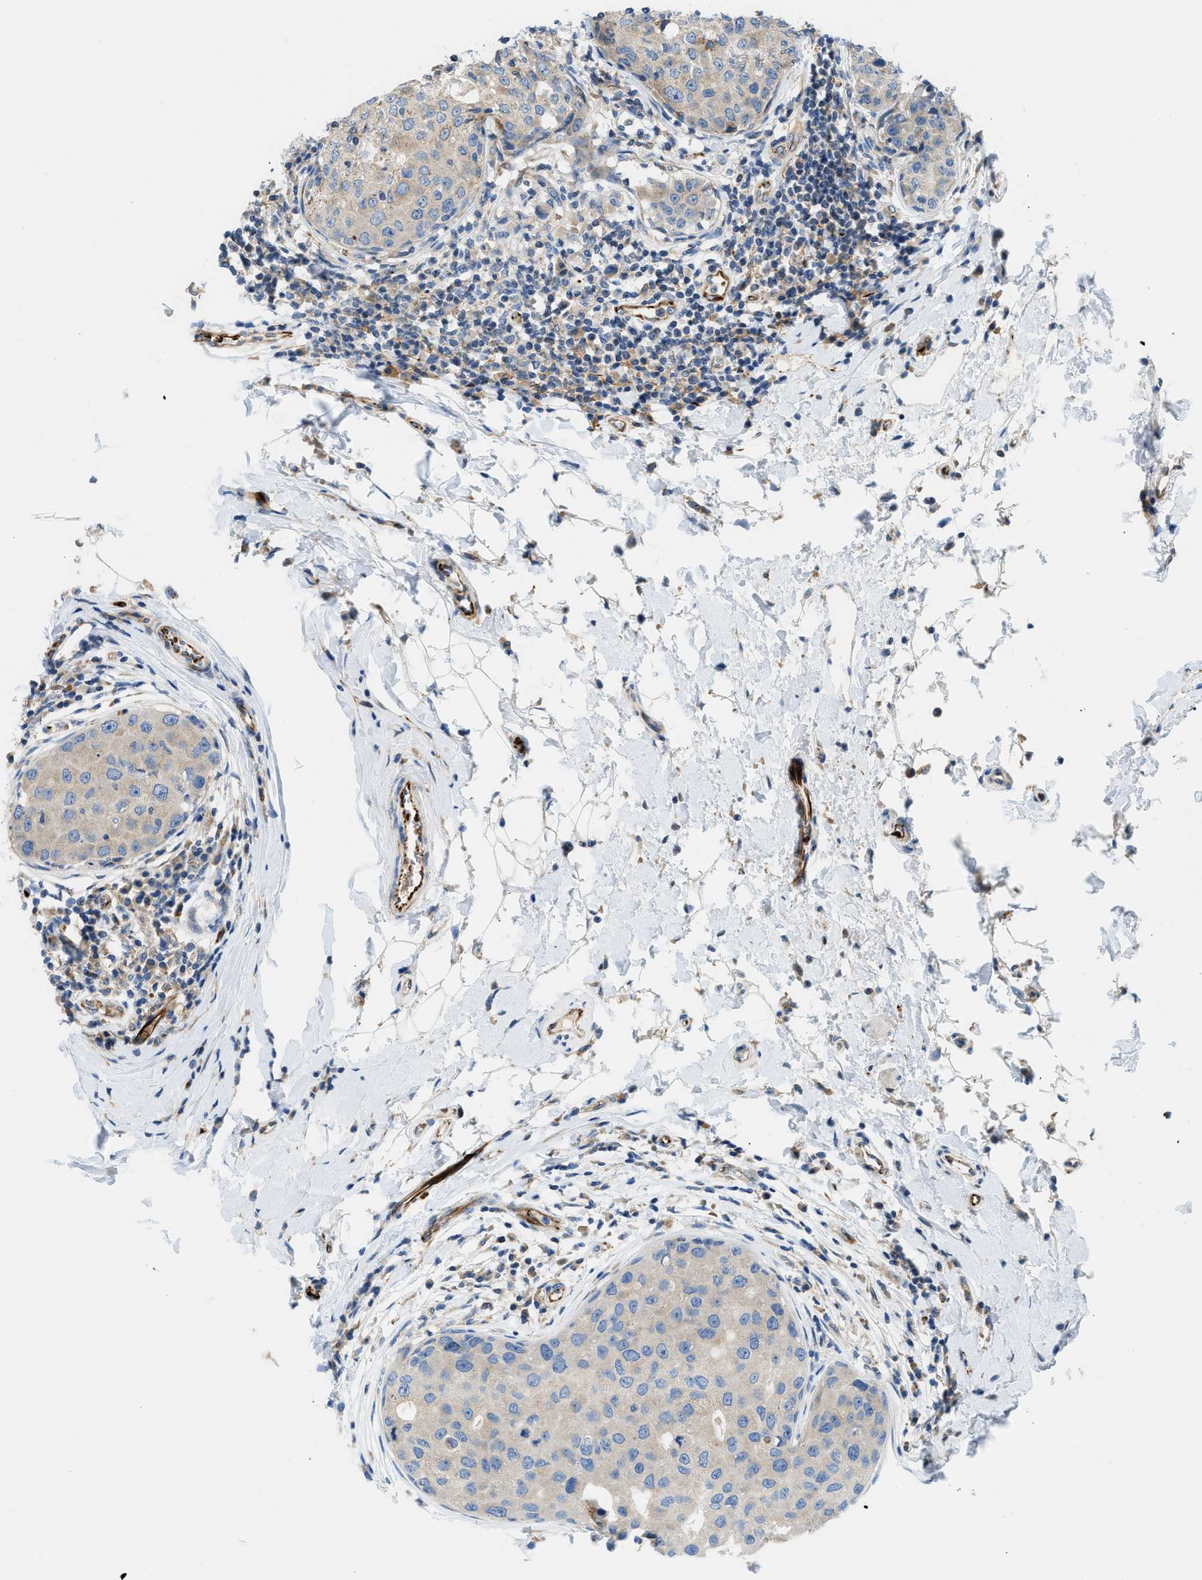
{"staining": {"intensity": "weak", "quantity": "25%-75%", "location": "cytoplasmic/membranous"}, "tissue": "breast cancer", "cell_type": "Tumor cells", "image_type": "cancer", "snomed": [{"axis": "morphology", "description": "Duct carcinoma"}, {"axis": "topography", "description": "Breast"}], "caption": "IHC (DAB (3,3'-diaminobenzidine)) staining of breast cancer (infiltrating ductal carcinoma) displays weak cytoplasmic/membranous protein positivity in about 25%-75% of tumor cells. The staining was performed using DAB, with brown indicating positive protein expression. Nuclei are stained blue with hematoxylin.", "gene": "ZNF831", "patient": {"sex": "female", "age": 27}}